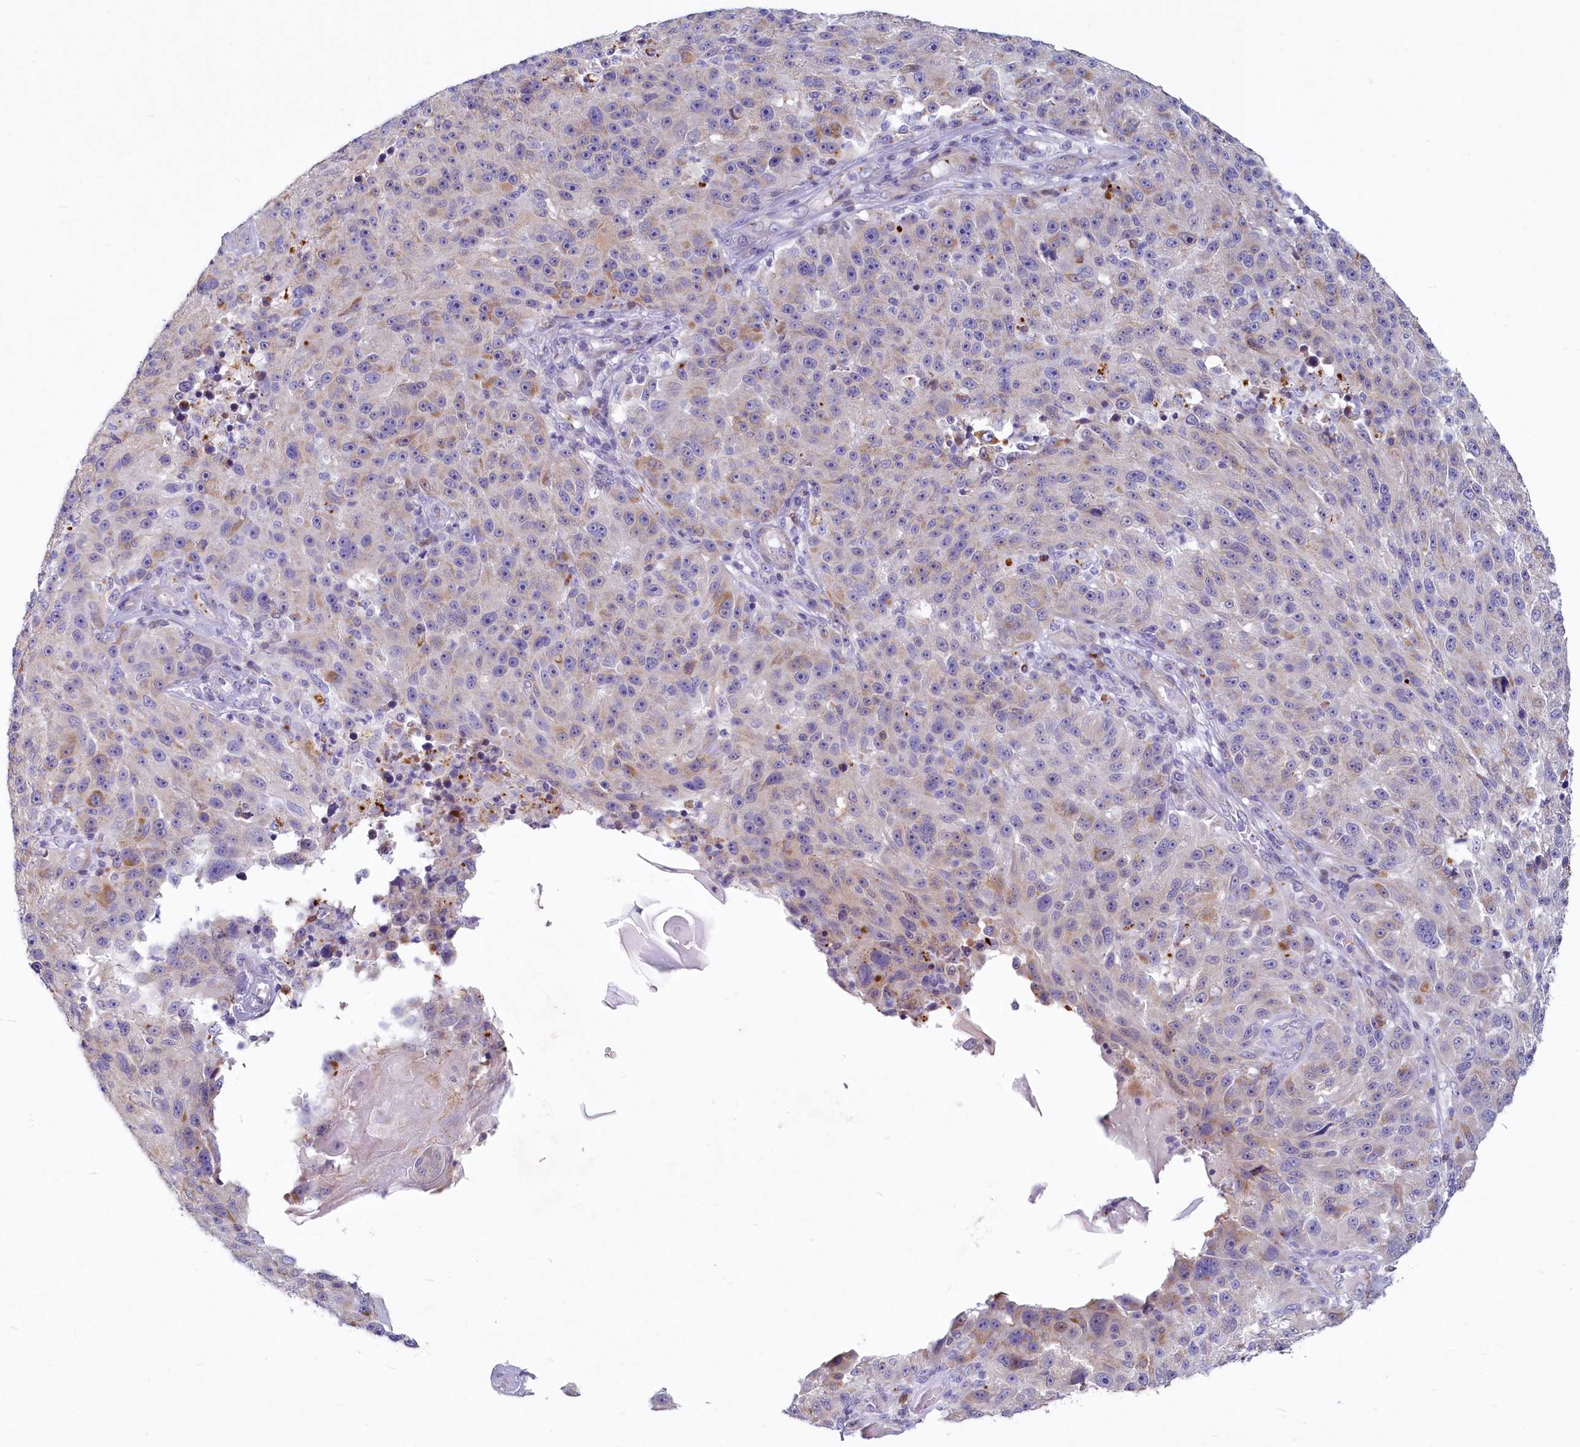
{"staining": {"intensity": "weak", "quantity": "<25%", "location": "cytoplasmic/membranous"}, "tissue": "melanoma", "cell_type": "Tumor cells", "image_type": "cancer", "snomed": [{"axis": "morphology", "description": "Malignant melanoma, NOS"}, {"axis": "topography", "description": "Skin"}], "caption": "Immunohistochemistry of human melanoma shows no staining in tumor cells.", "gene": "LMOD3", "patient": {"sex": "male", "age": 53}}